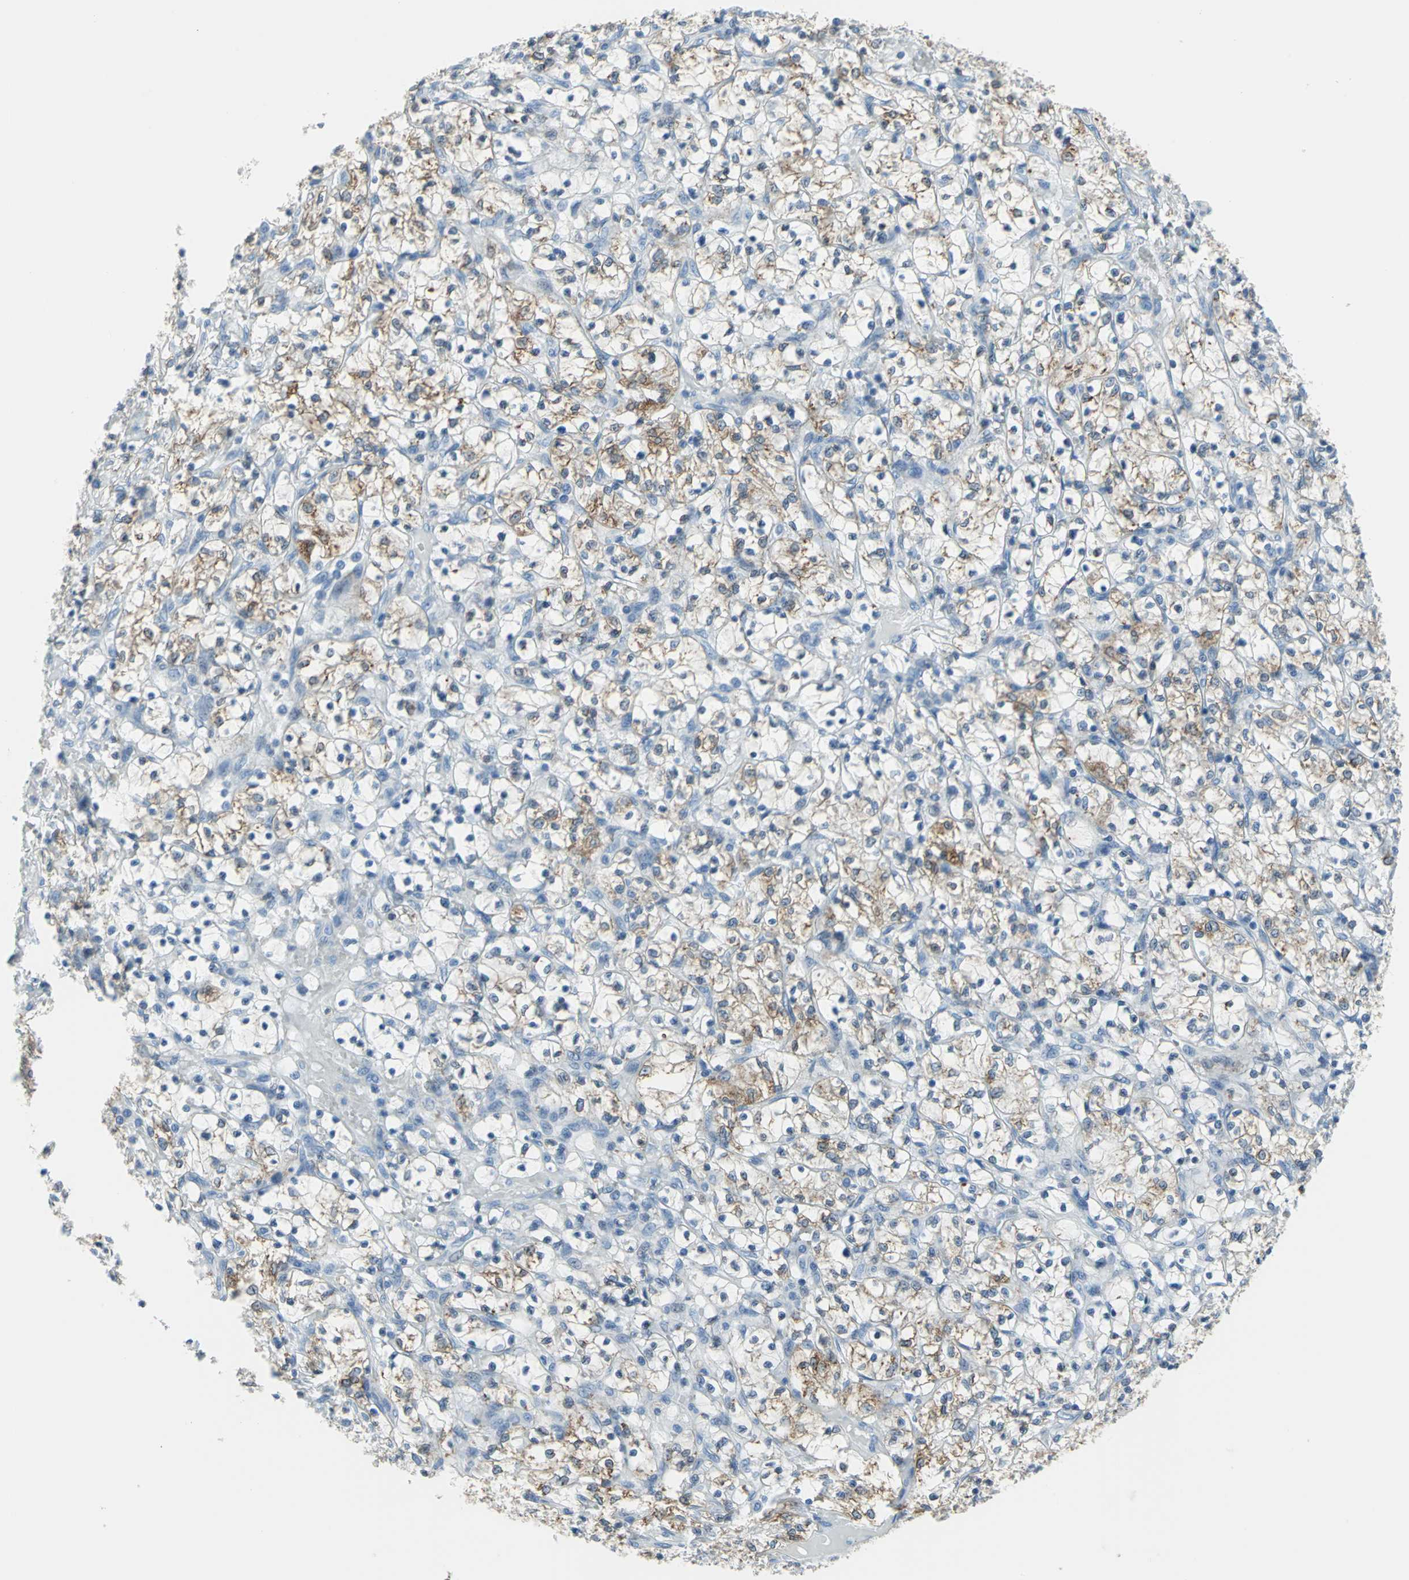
{"staining": {"intensity": "moderate", "quantity": "<25%", "location": "cytoplasmic/membranous"}, "tissue": "renal cancer", "cell_type": "Tumor cells", "image_type": "cancer", "snomed": [{"axis": "morphology", "description": "Adenocarcinoma, NOS"}, {"axis": "topography", "description": "Kidney"}], "caption": "This is an image of immunohistochemistry (IHC) staining of renal cancer, which shows moderate staining in the cytoplasmic/membranous of tumor cells.", "gene": "CYB5A", "patient": {"sex": "female", "age": 69}}